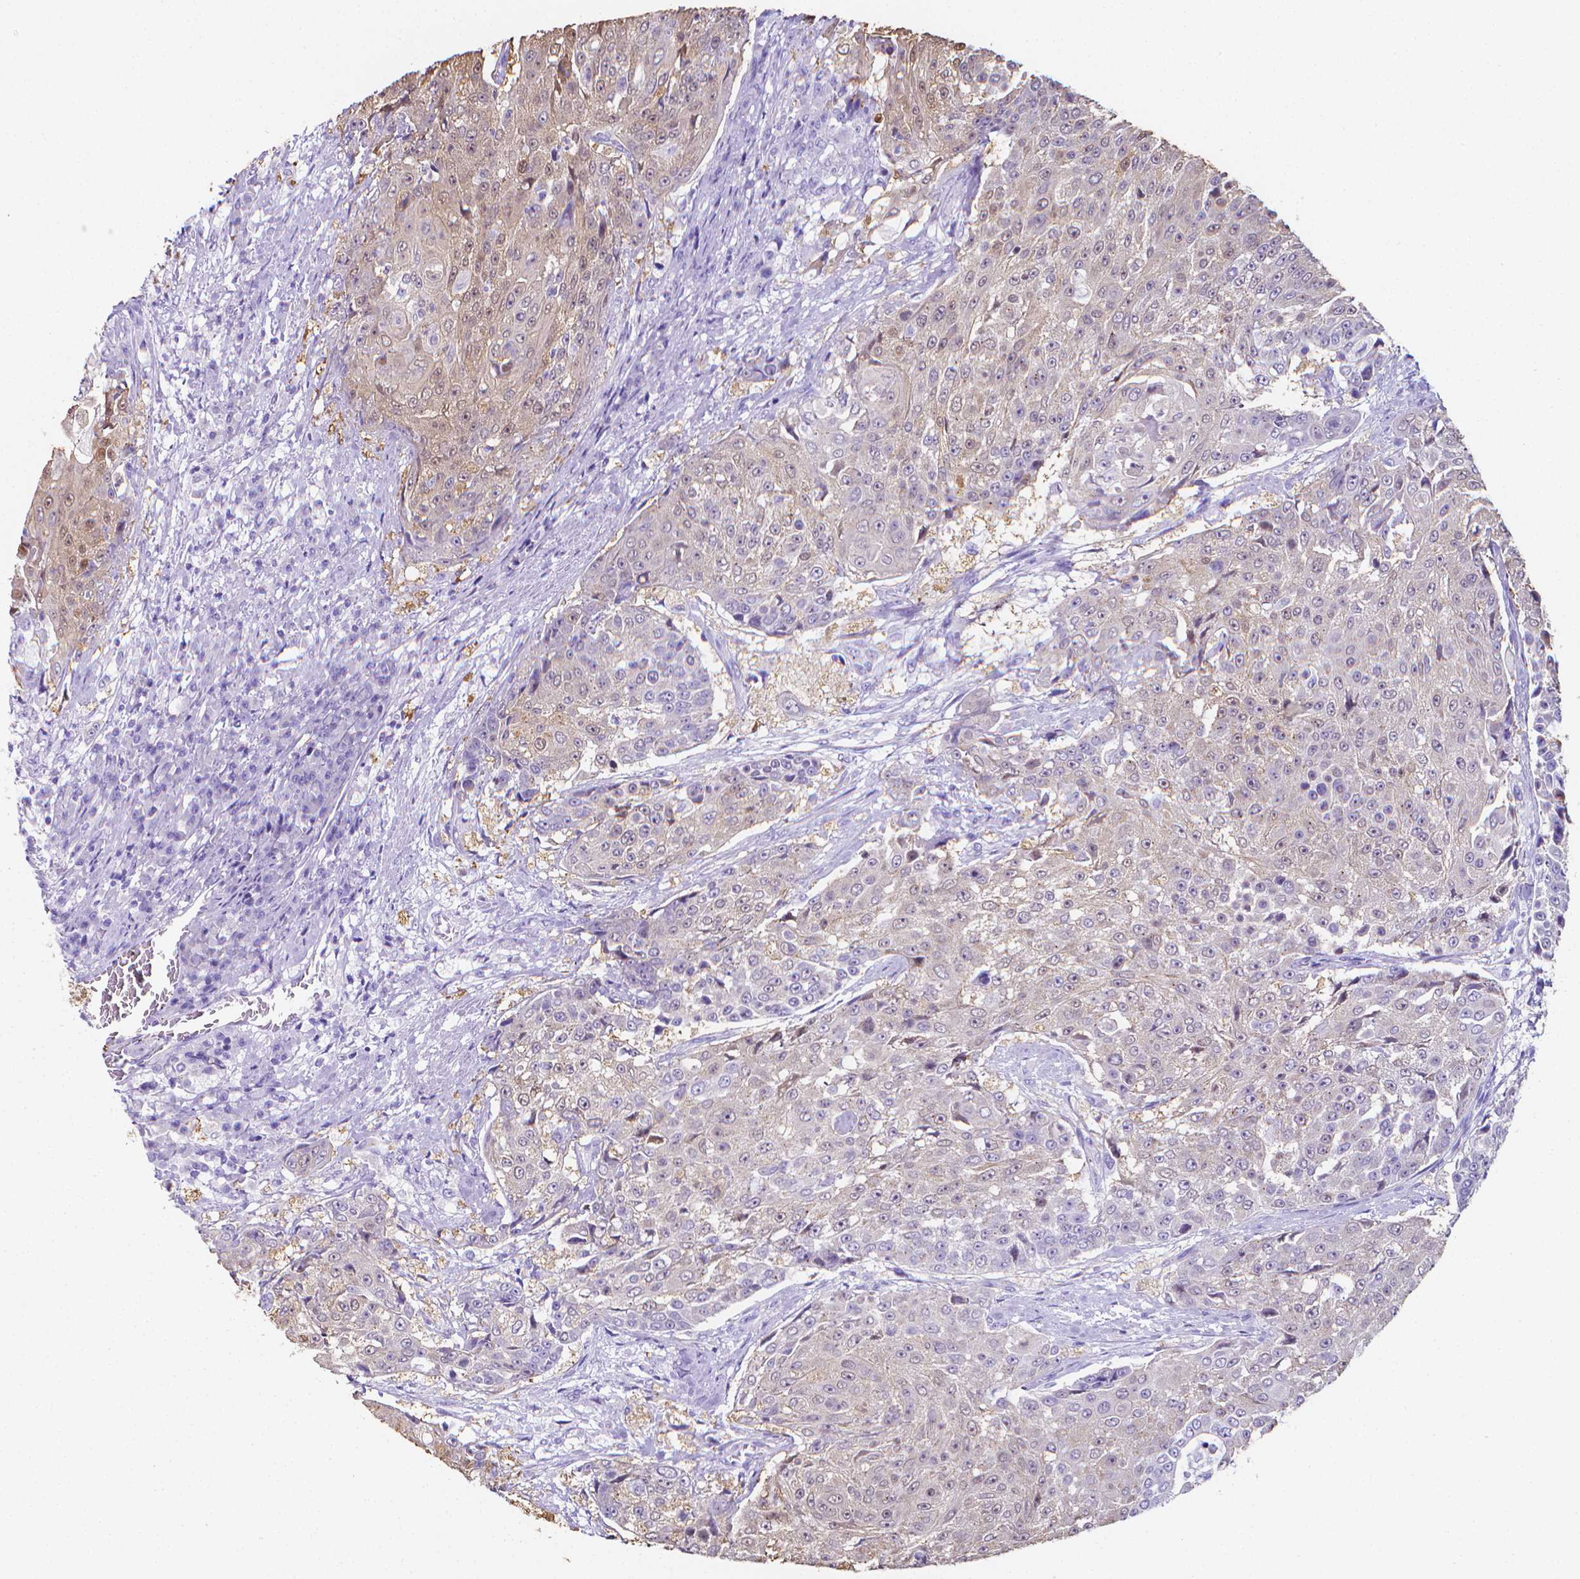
{"staining": {"intensity": "negative", "quantity": "none", "location": "none"}, "tissue": "urothelial cancer", "cell_type": "Tumor cells", "image_type": "cancer", "snomed": [{"axis": "morphology", "description": "Urothelial carcinoma, High grade"}, {"axis": "topography", "description": "Urinary bladder"}], "caption": "This image is of urothelial cancer stained with immunohistochemistry (IHC) to label a protein in brown with the nuclei are counter-stained blue. There is no positivity in tumor cells.", "gene": "LRRC73", "patient": {"sex": "female", "age": 63}}